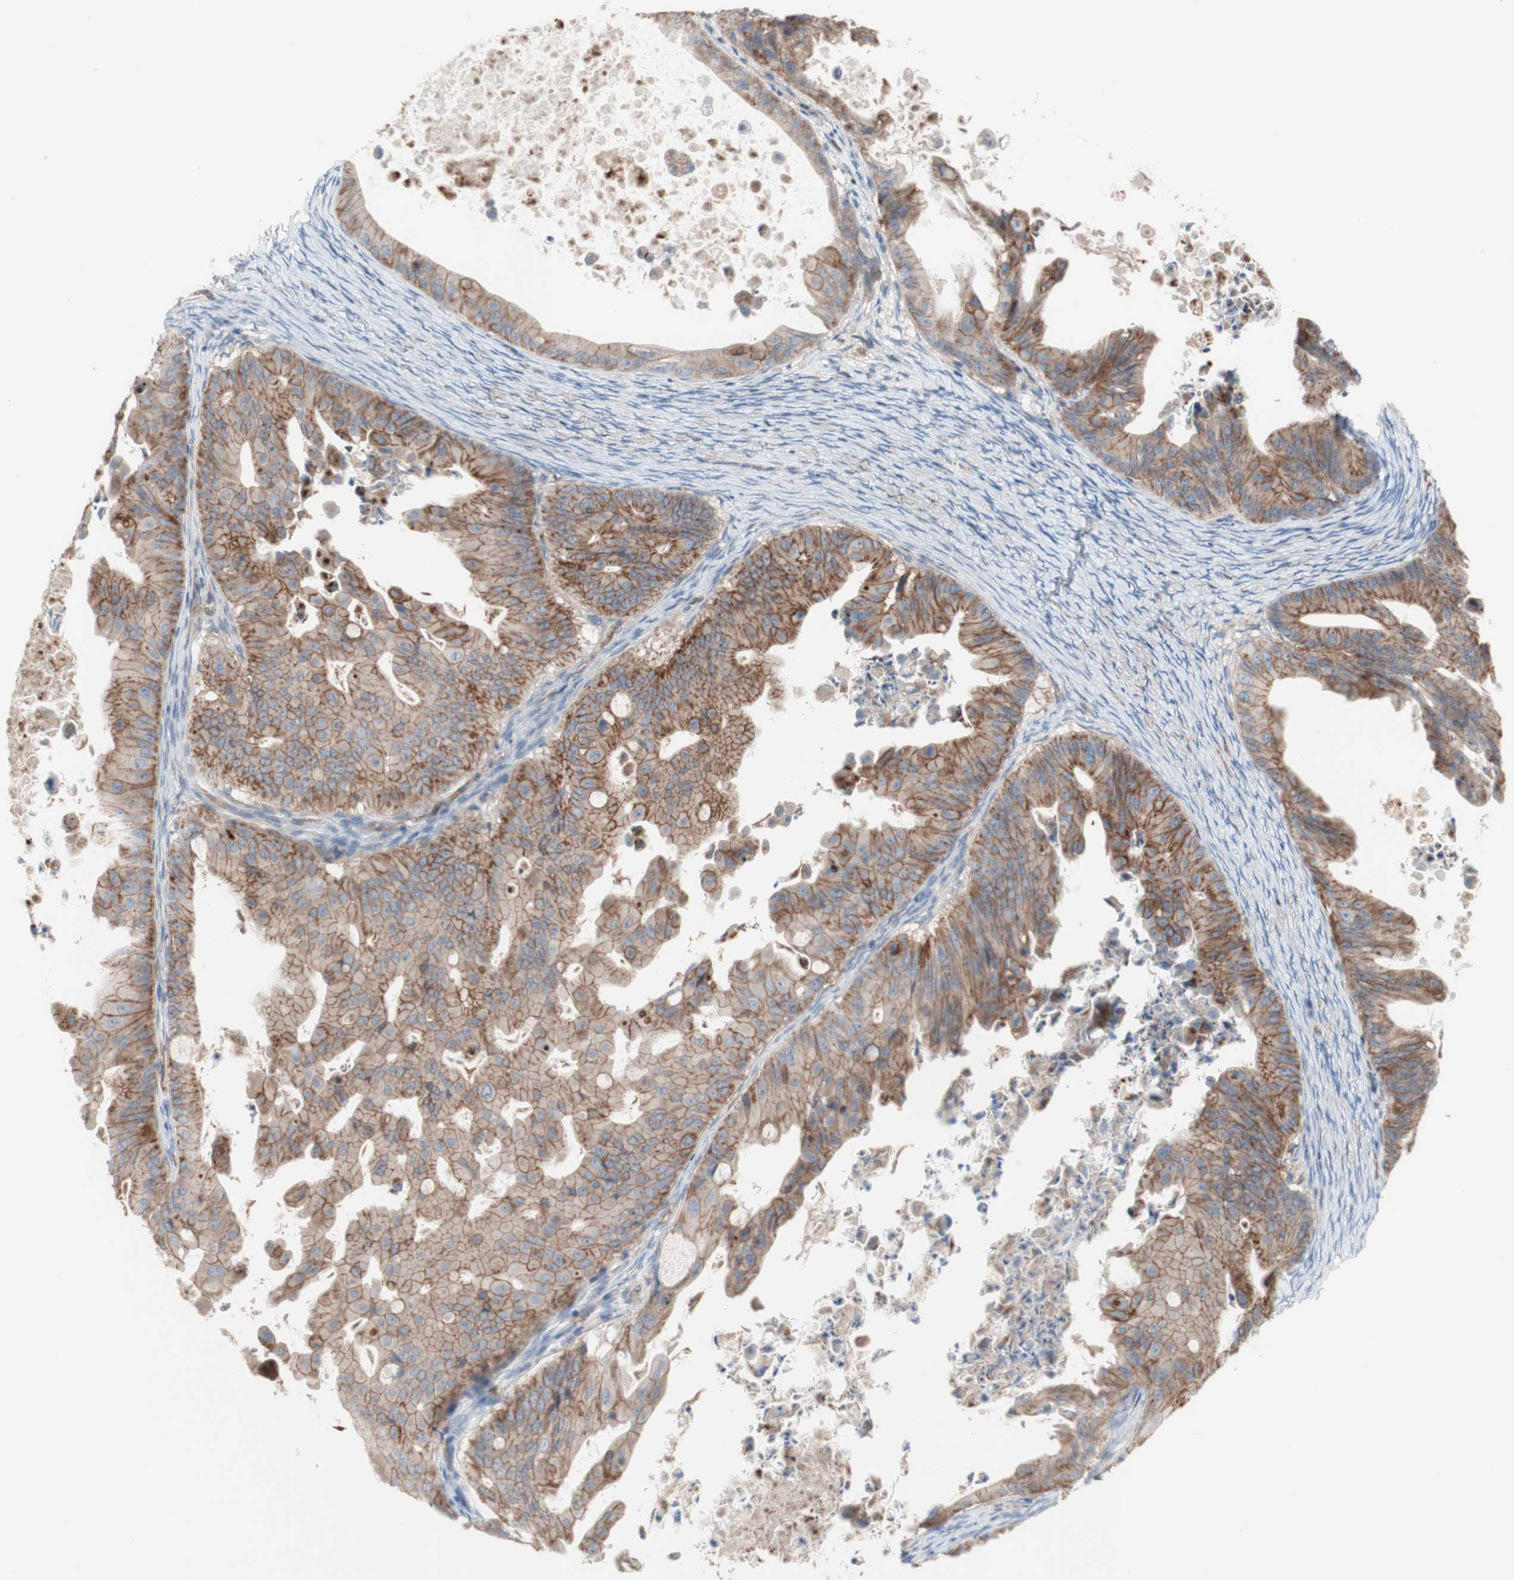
{"staining": {"intensity": "moderate", "quantity": ">75%", "location": "cytoplasmic/membranous"}, "tissue": "ovarian cancer", "cell_type": "Tumor cells", "image_type": "cancer", "snomed": [{"axis": "morphology", "description": "Cystadenocarcinoma, mucinous, NOS"}, {"axis": "topography", "description": "Ovary"}], "caption": "DAB (3,3'-diaminobenzidine) immunohistochemical staining of ovarian cancer (mucinous cystadenocarcinoma) shows moderate cytoplasmic/membranous protein expression in about >75% of tumor cells.", "gene": "CD46", "patient": {"sex": "female", "age": 37}}